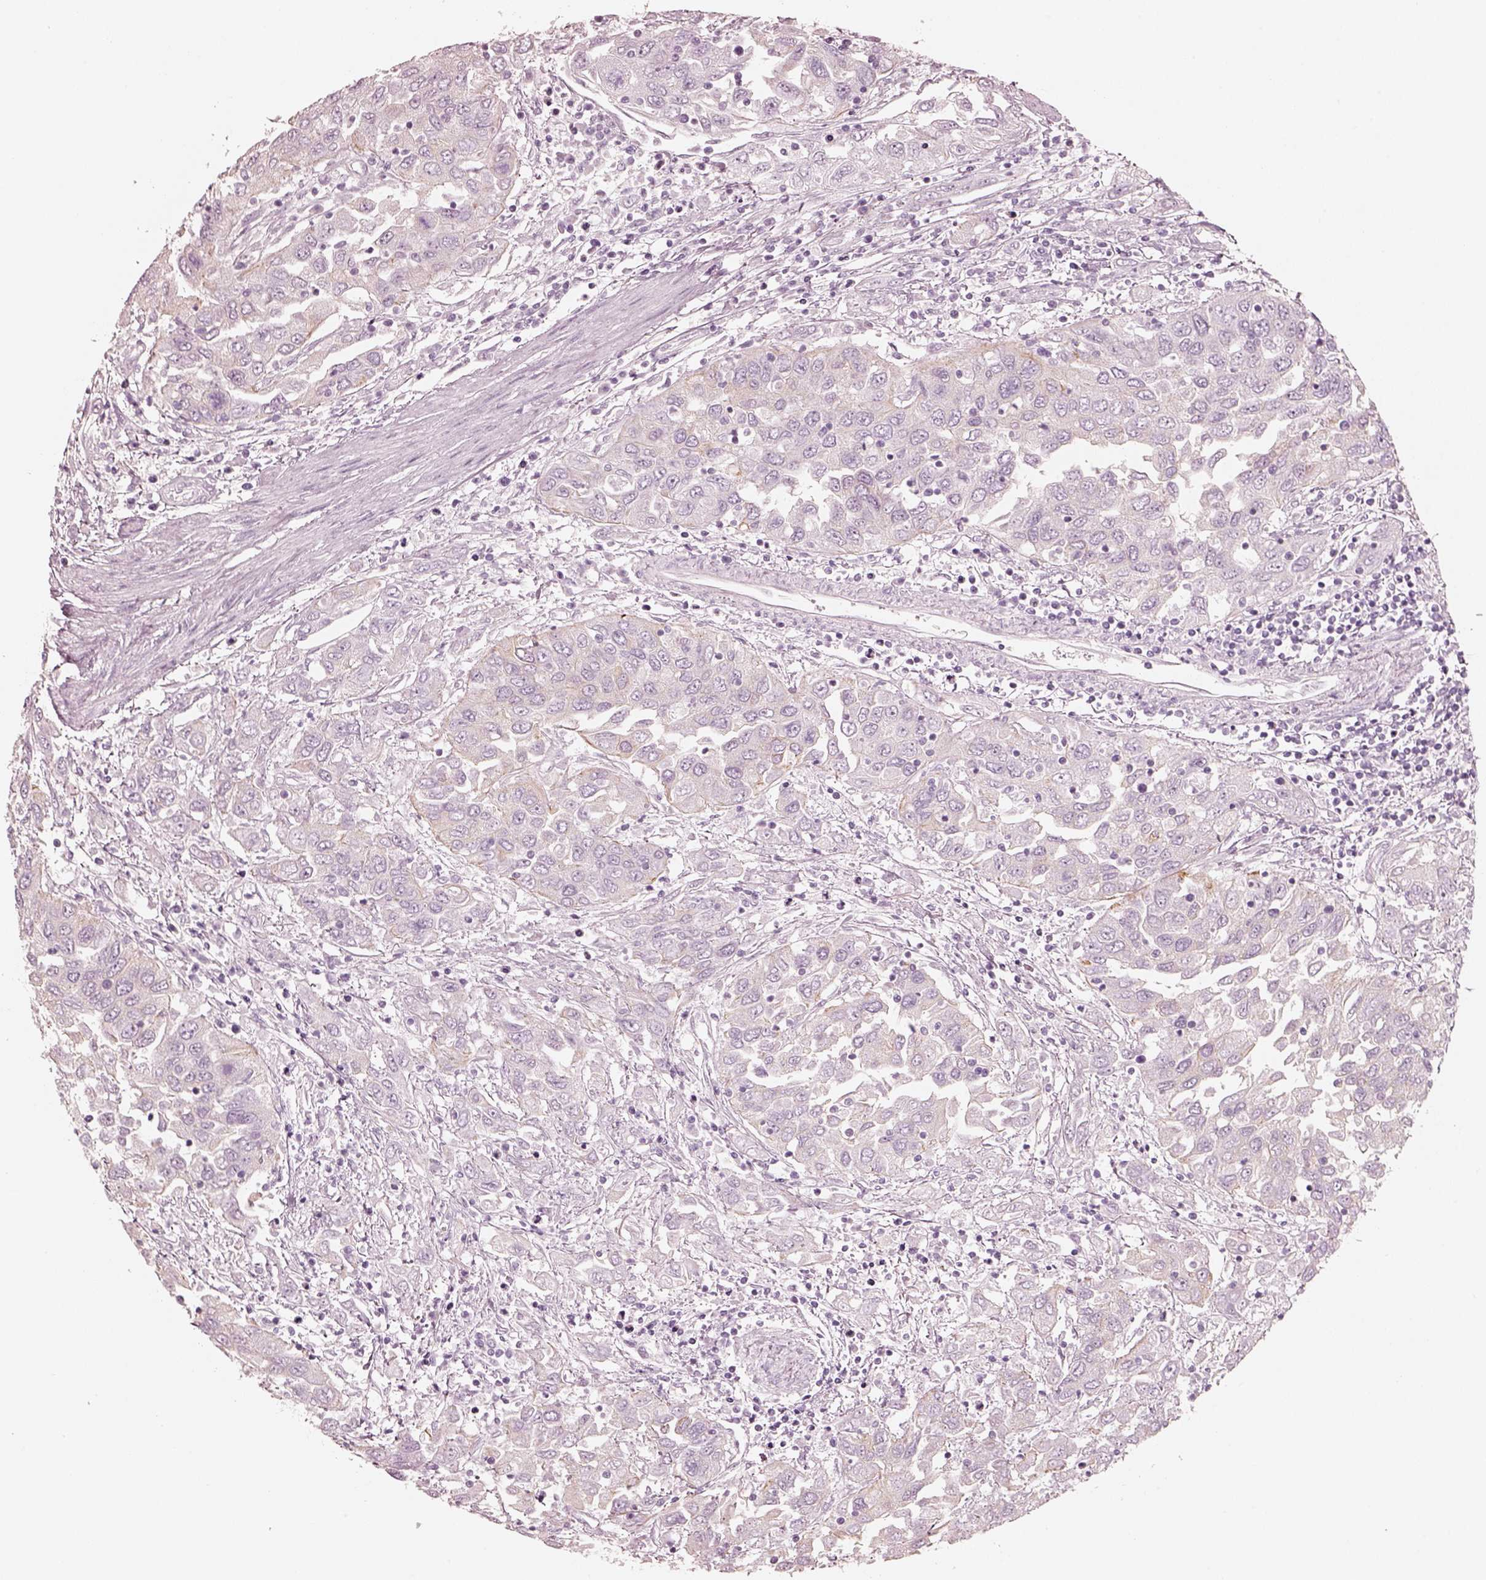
{"staining": {"intensity": "negative", "quantity": "none", "location": "none"}, "tissue": "urothelial cancer", "cell_type": "Tumor cells", "image_type": "cancer", "snomed": [{"axis": "morphology", "description": "Urothelial carcinoma, High grade"}, {"axis": "topography", "description": "Urinary bladder"}], "caption": "This is a photomicrograph of immunohistochemistry (IHC) staining of urothelial cancer, which shows no positivity in tumor cells.", "gene": "PON3", "patient": {"sex": "male", "age": 76}}